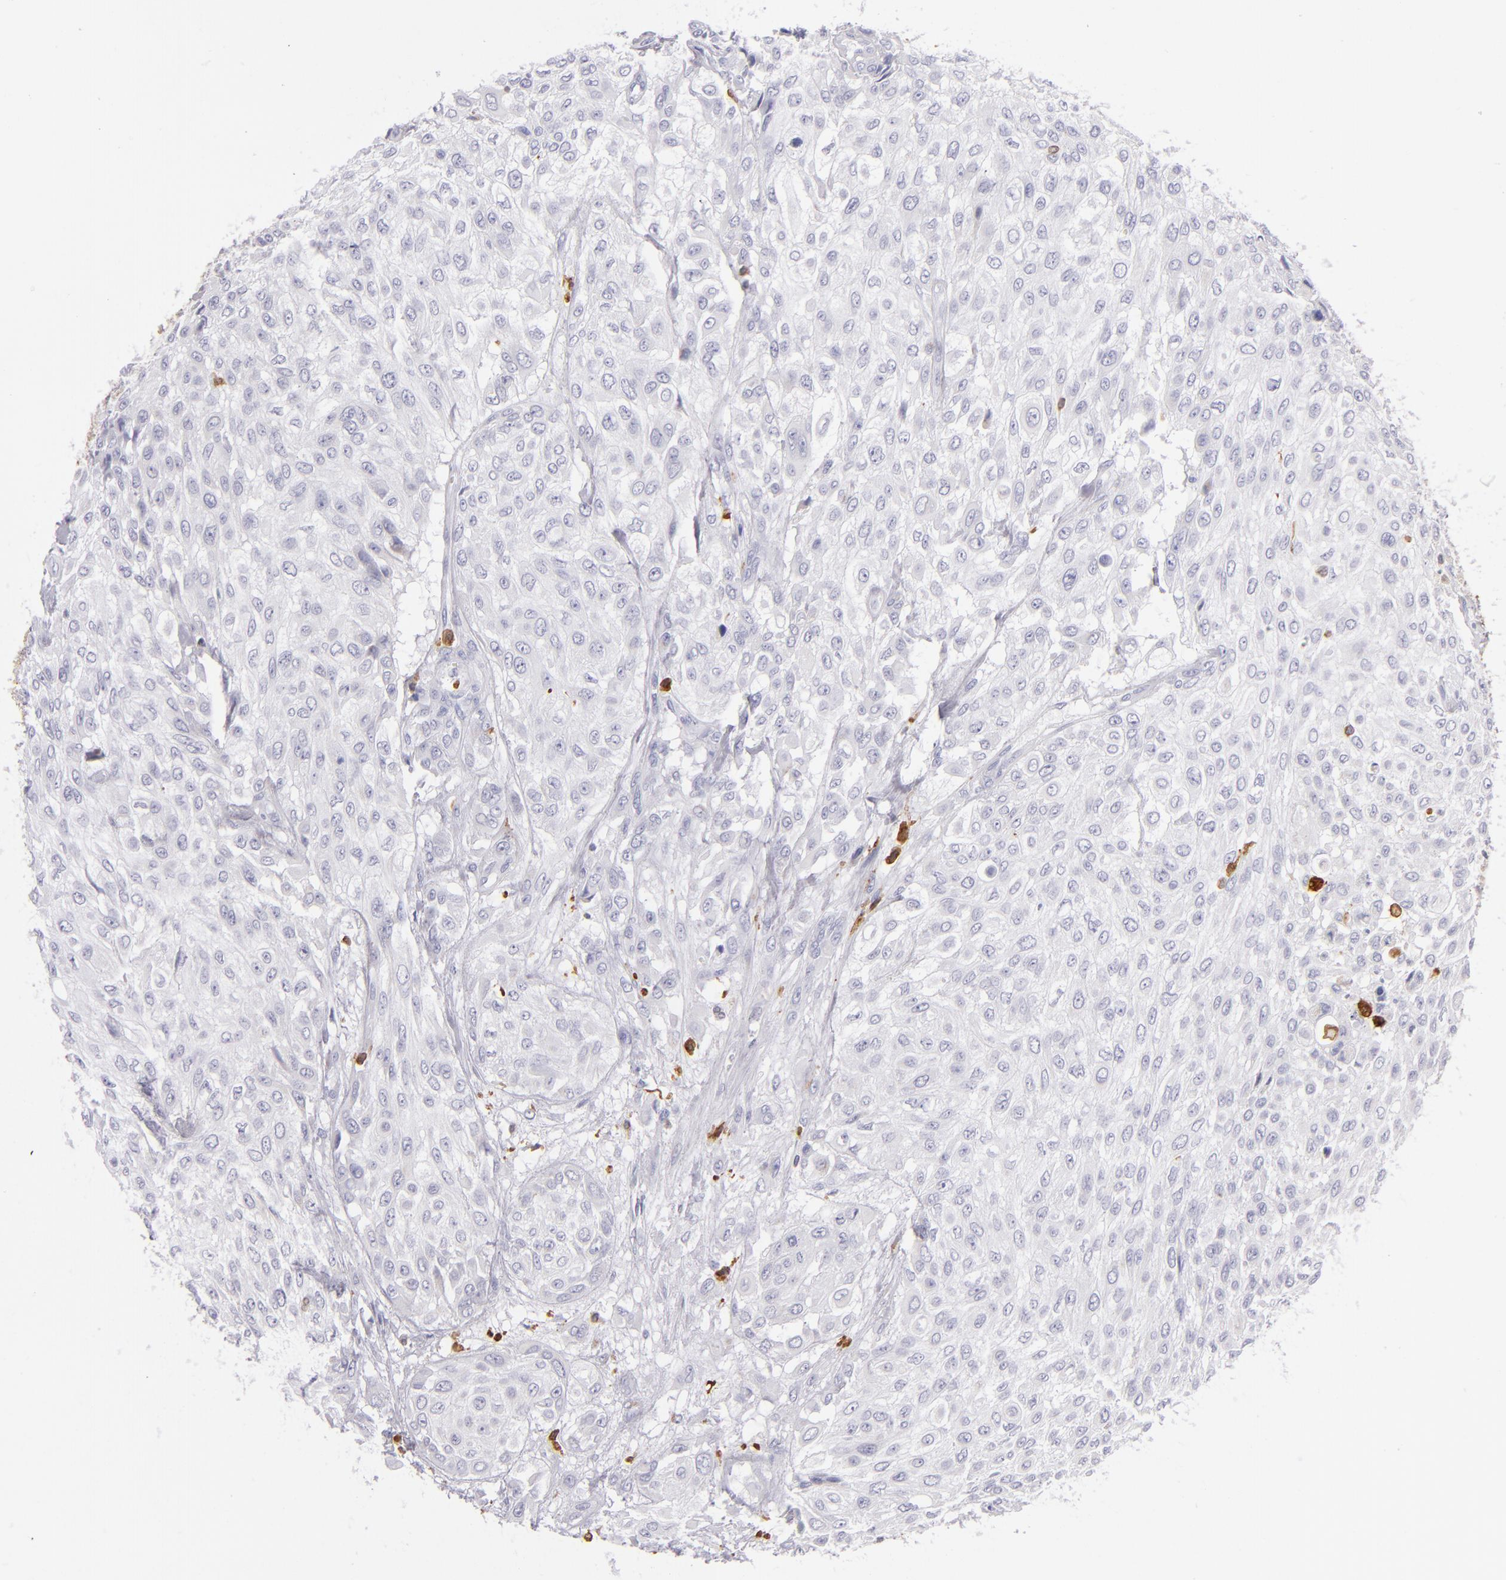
{"staining": {"intensity": "negative", "quantity": "none", "location": "none"}, "tissue": "urothelial cancer", "cell_type": "Tumor cells", "image_type": "cancer", "snomed": [{"axis": "morphology", "description": "Urothelial carcinoma, High grade"}, {"axis": "topography", "description": "Urinary bladder"}], "caption": "IHC of urothelial cancer demonstrates no staining in tumor cells.", "gene": "CD74", "patient": {"sex": "male", "age": 57}}